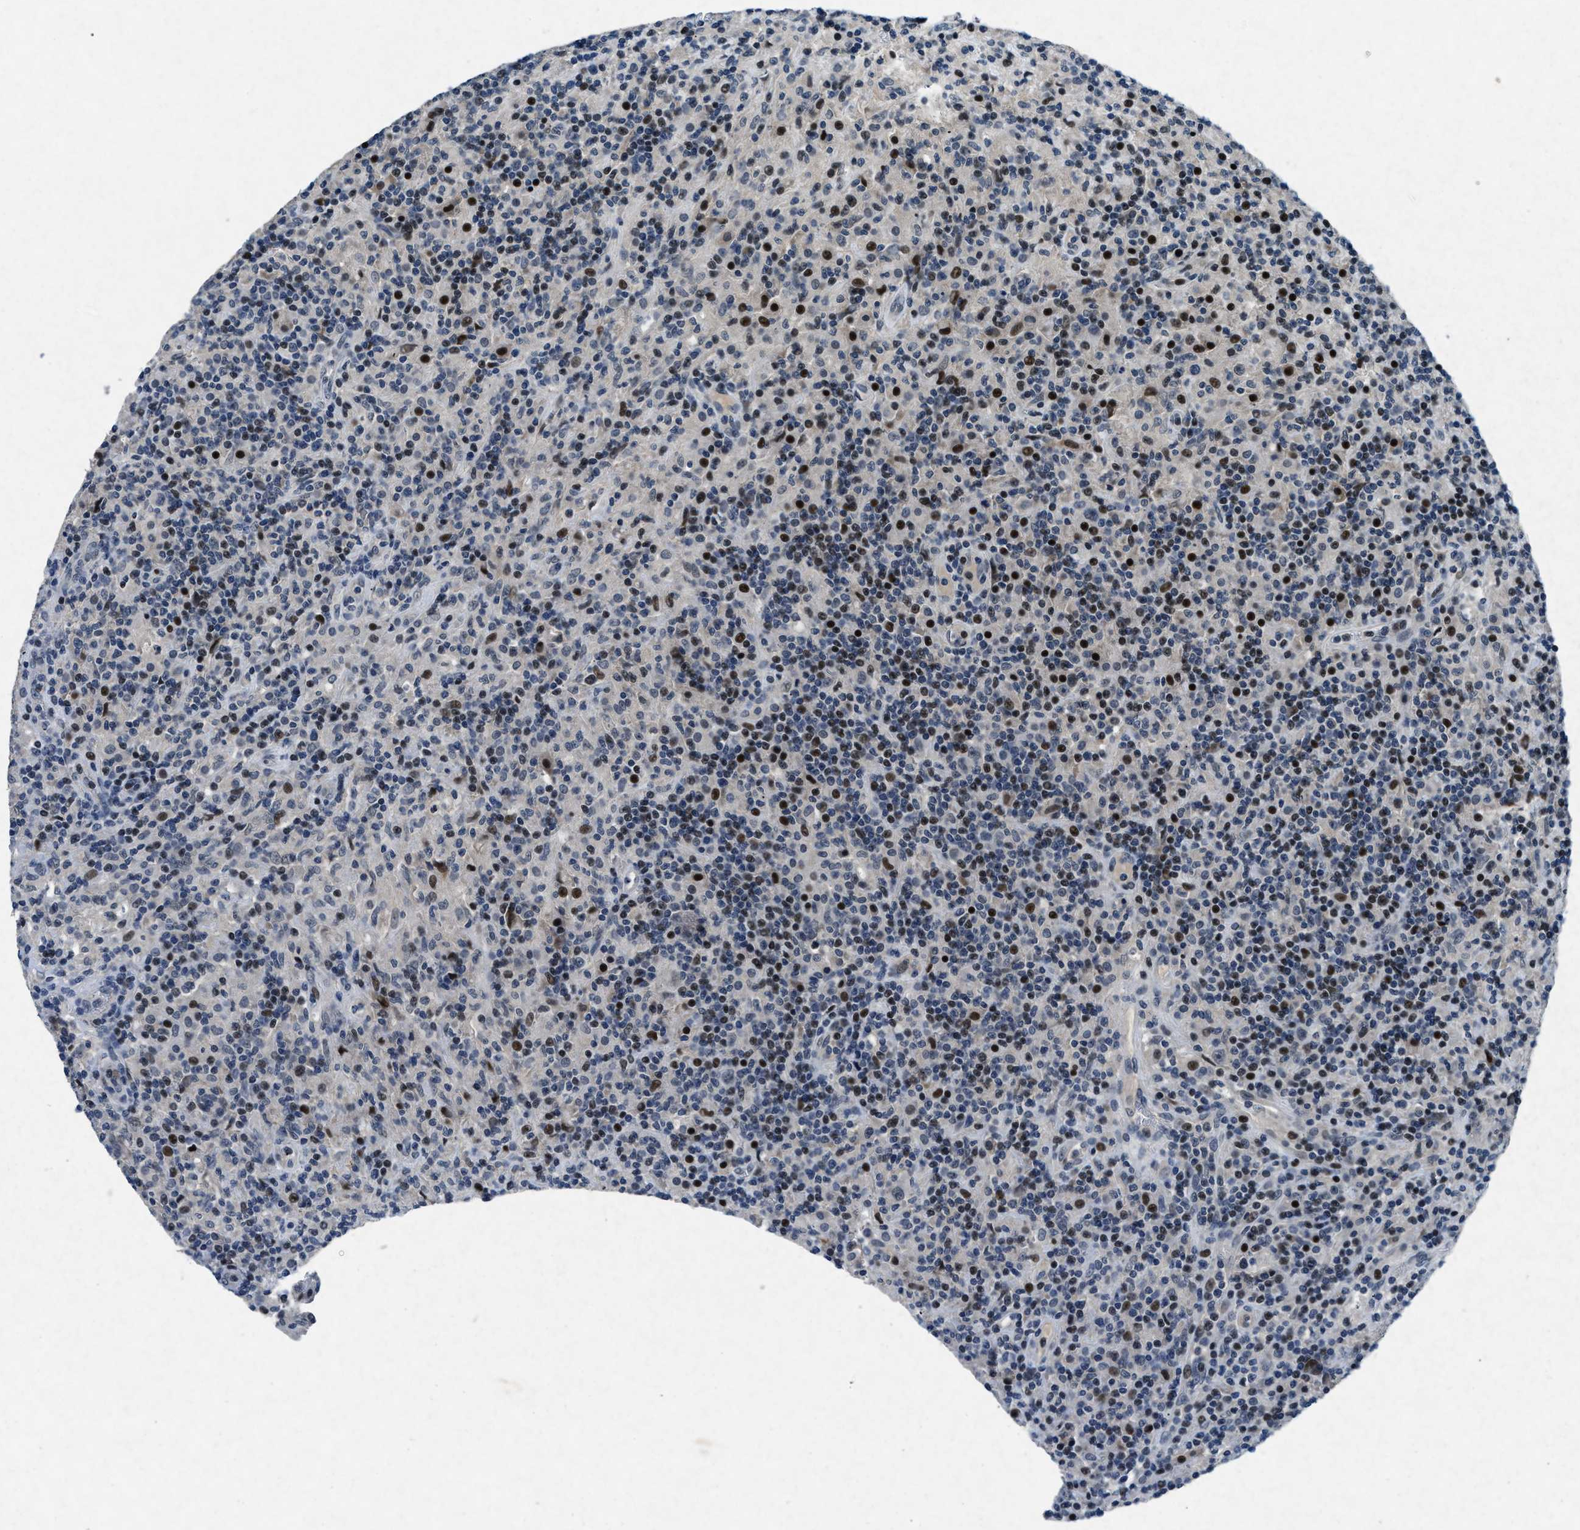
{"staining": {"intensity": "negative", "quantity": "none", "location": "none"}, "tissue": "lymphoma", "cell_type": "Tumor cells", "image_type": "cancer", "snomed": [{"axis": "morphology", "description": "Hodgkin's disease, NOS"}, {"axis": "topography", "description": "Lymph node"}], "caption": "High power microscopy micrograph of an immunohistochemistry histopathology image of lymphoma, revealing no significant expression in tumor cells. (Stains: DAB (3,3'-diaminobenzidine) immunohistochemistry with hematoxylin counter stain, Microscopy: brightfield microscopy at high magnification).", "gene": "PHLDA1", "patient": {"sex": "male", "age": 70}}